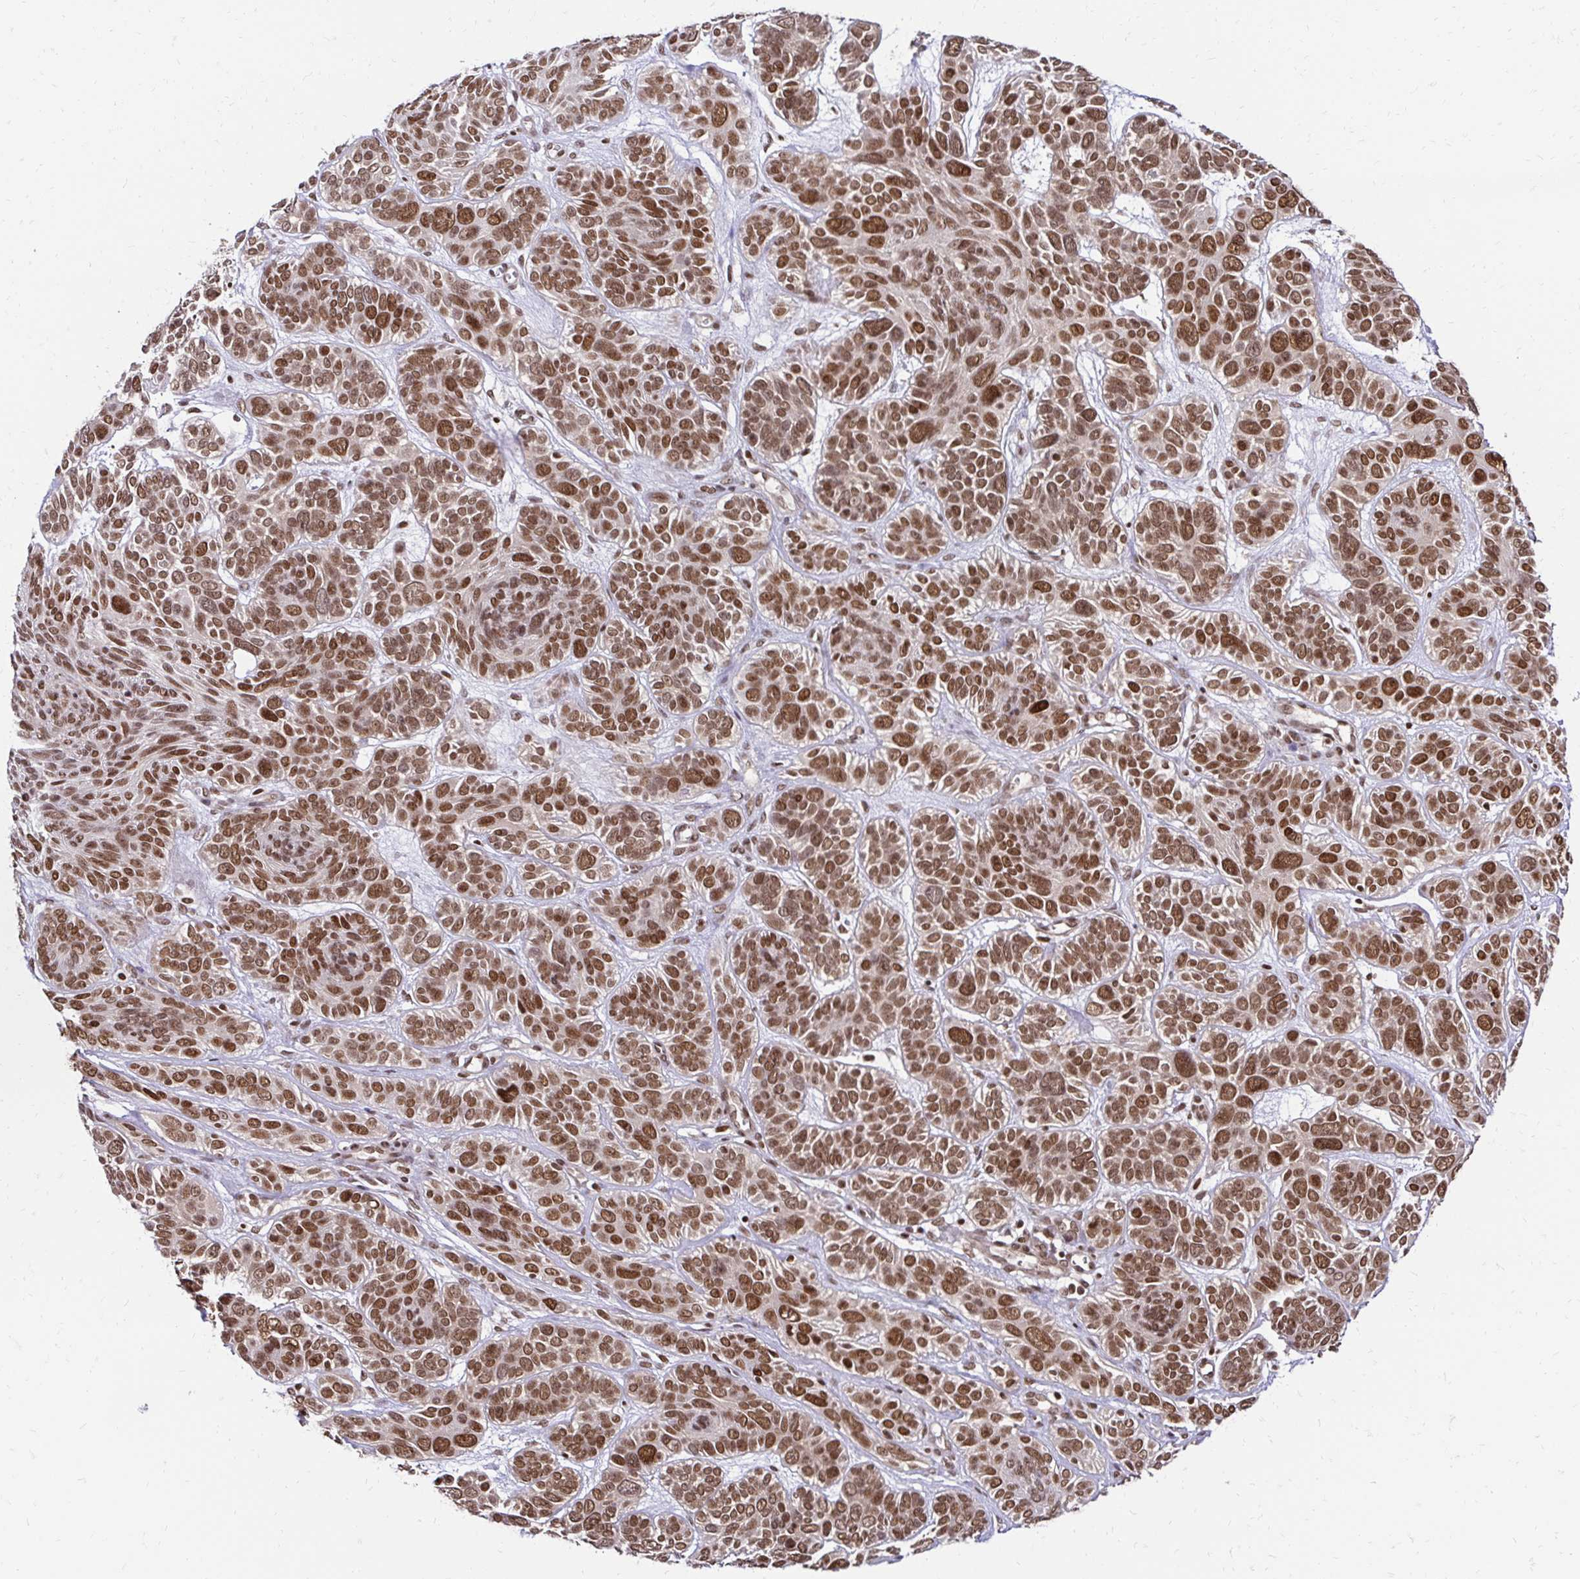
{"staining": {"intensity": "strong", "quantity": ">75%", "location": "nuclear"}, "tissue": "skin cancer", "cell_type": "Tumor cells", "image_type": "cancer", "snomed": [{"axis": "morphology", "description": "Basal cell carcinoma"}, {"axis": "topography", "description": "Skin"}, {"axis": "topography", "description": "Skin of face"}], "caption": "Immunohistochemistry (IHC) of skin basal cell carcinoma shows high levels of strong nuclear expression in approximately >75% of tumor cells.", "gene": "GLYR1", "patient": {"sex": "male", "age": 73}}